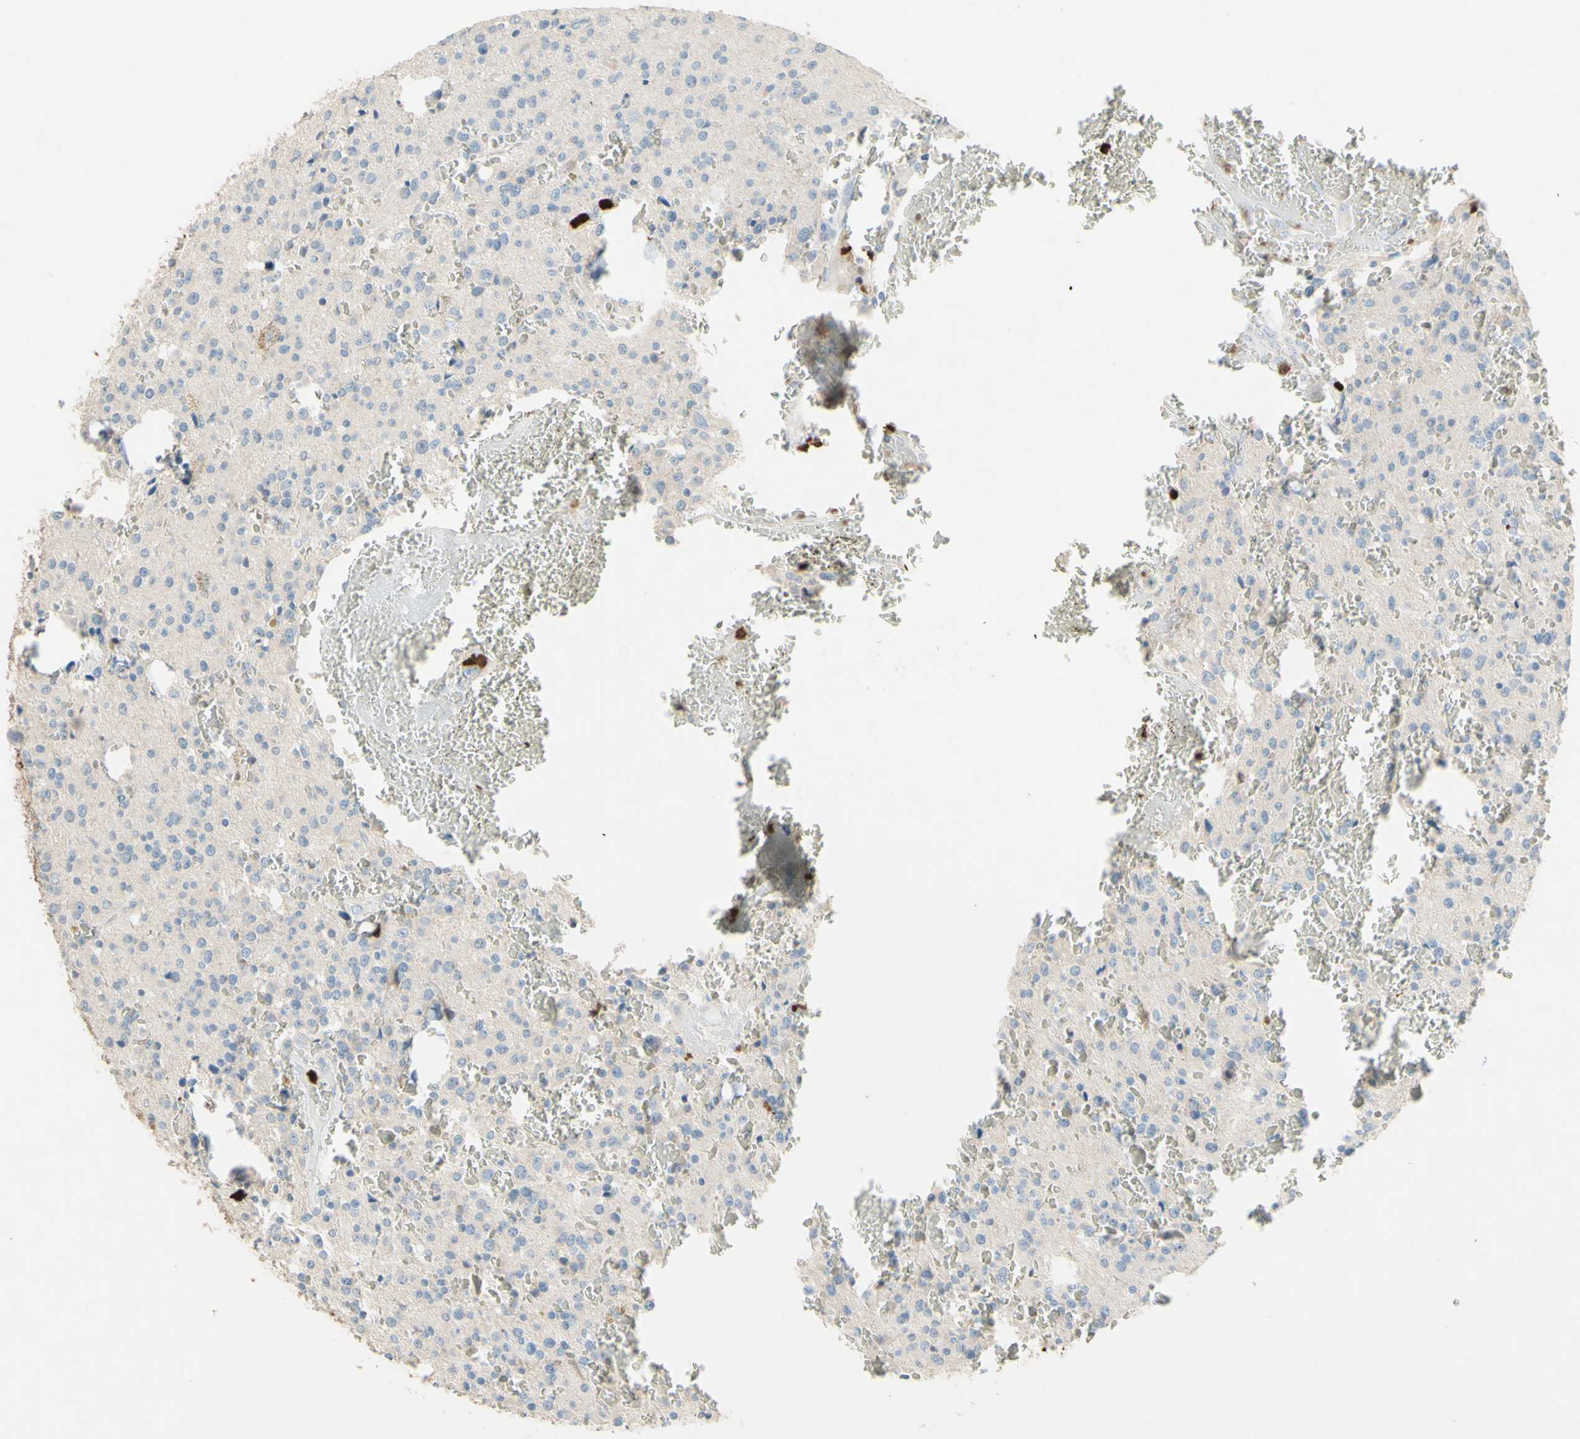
{"staining": {"intensity": "weak", "quantity": ">75%", "location": "cytoplasmic/membranous"}, "tissue": "glioma", "cell_type": "Tumor cells", "image_type": "cancer", "snomed": [{"axis": "morphology", "description": "Glioma, malignant, Low grade"}, {"axis": "topography", "description": "Brain"}], "caption": "Weak cytoplasmic/membranous protein positivity is seen in about >75% of tumor cells in glioma. (DAB IHC with brightfield microscopy, high magnification).", "gene": "NFKBIZ", "patient": {"sex": "male", "age": 58}}